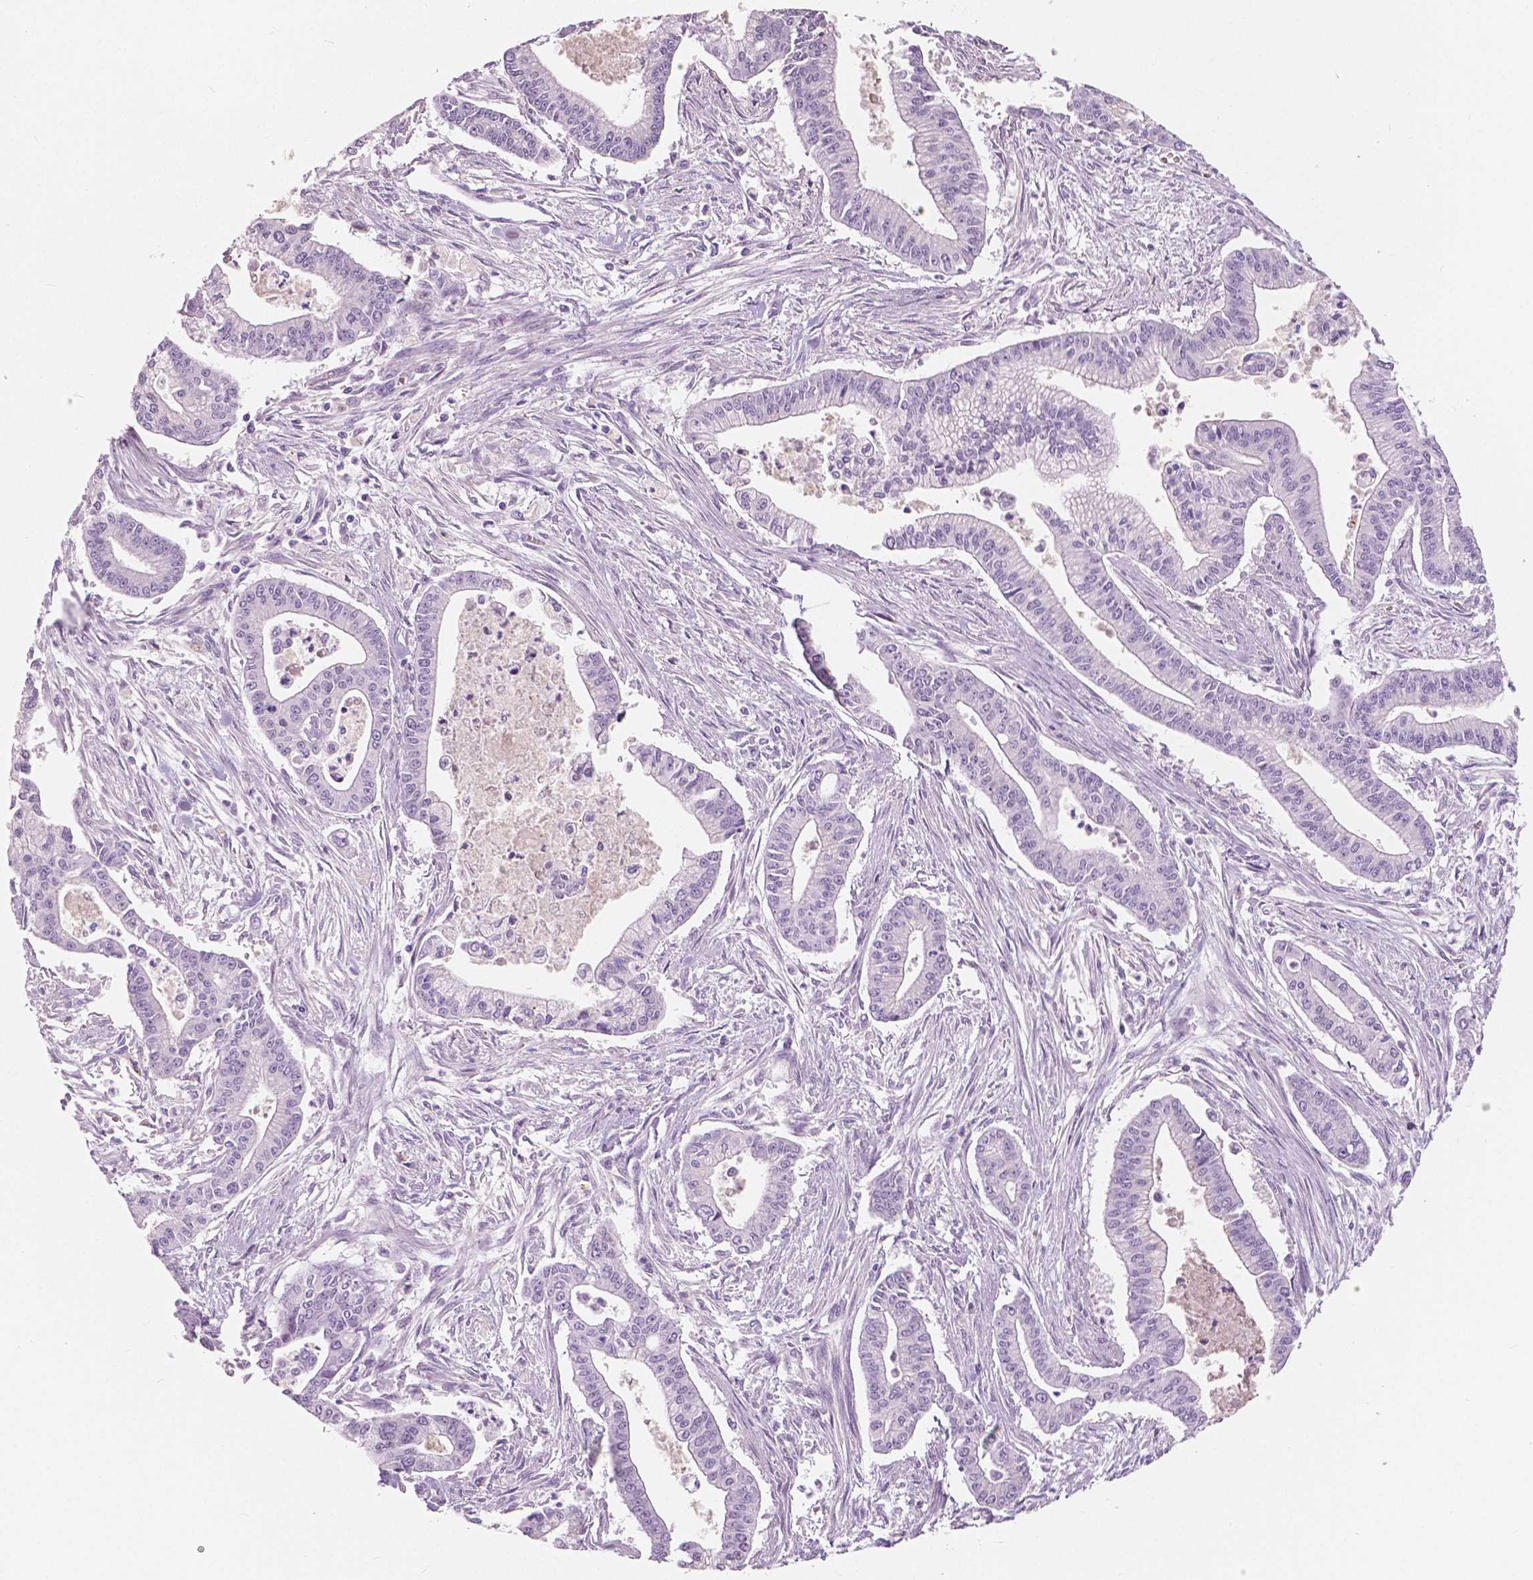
{"staining": {"intensity": "negative", "quantity": "none", "location": "none"}, "tissue": "pancreatic cancer", "cell_type": "Tumor cells", "image_type": "cancer", "snomed": [{"axis": "morphology", "description": "Adenocarcinoma, NOS"}, {"axis": "topography", "description": "Pancreas"}], "caption": "Pancreatic cancer was stained to show a protein in brown. There is no significant positivity in tumor cells.", "gene": "A4GNT", "patient": {"sex": "female", "age": 65}}